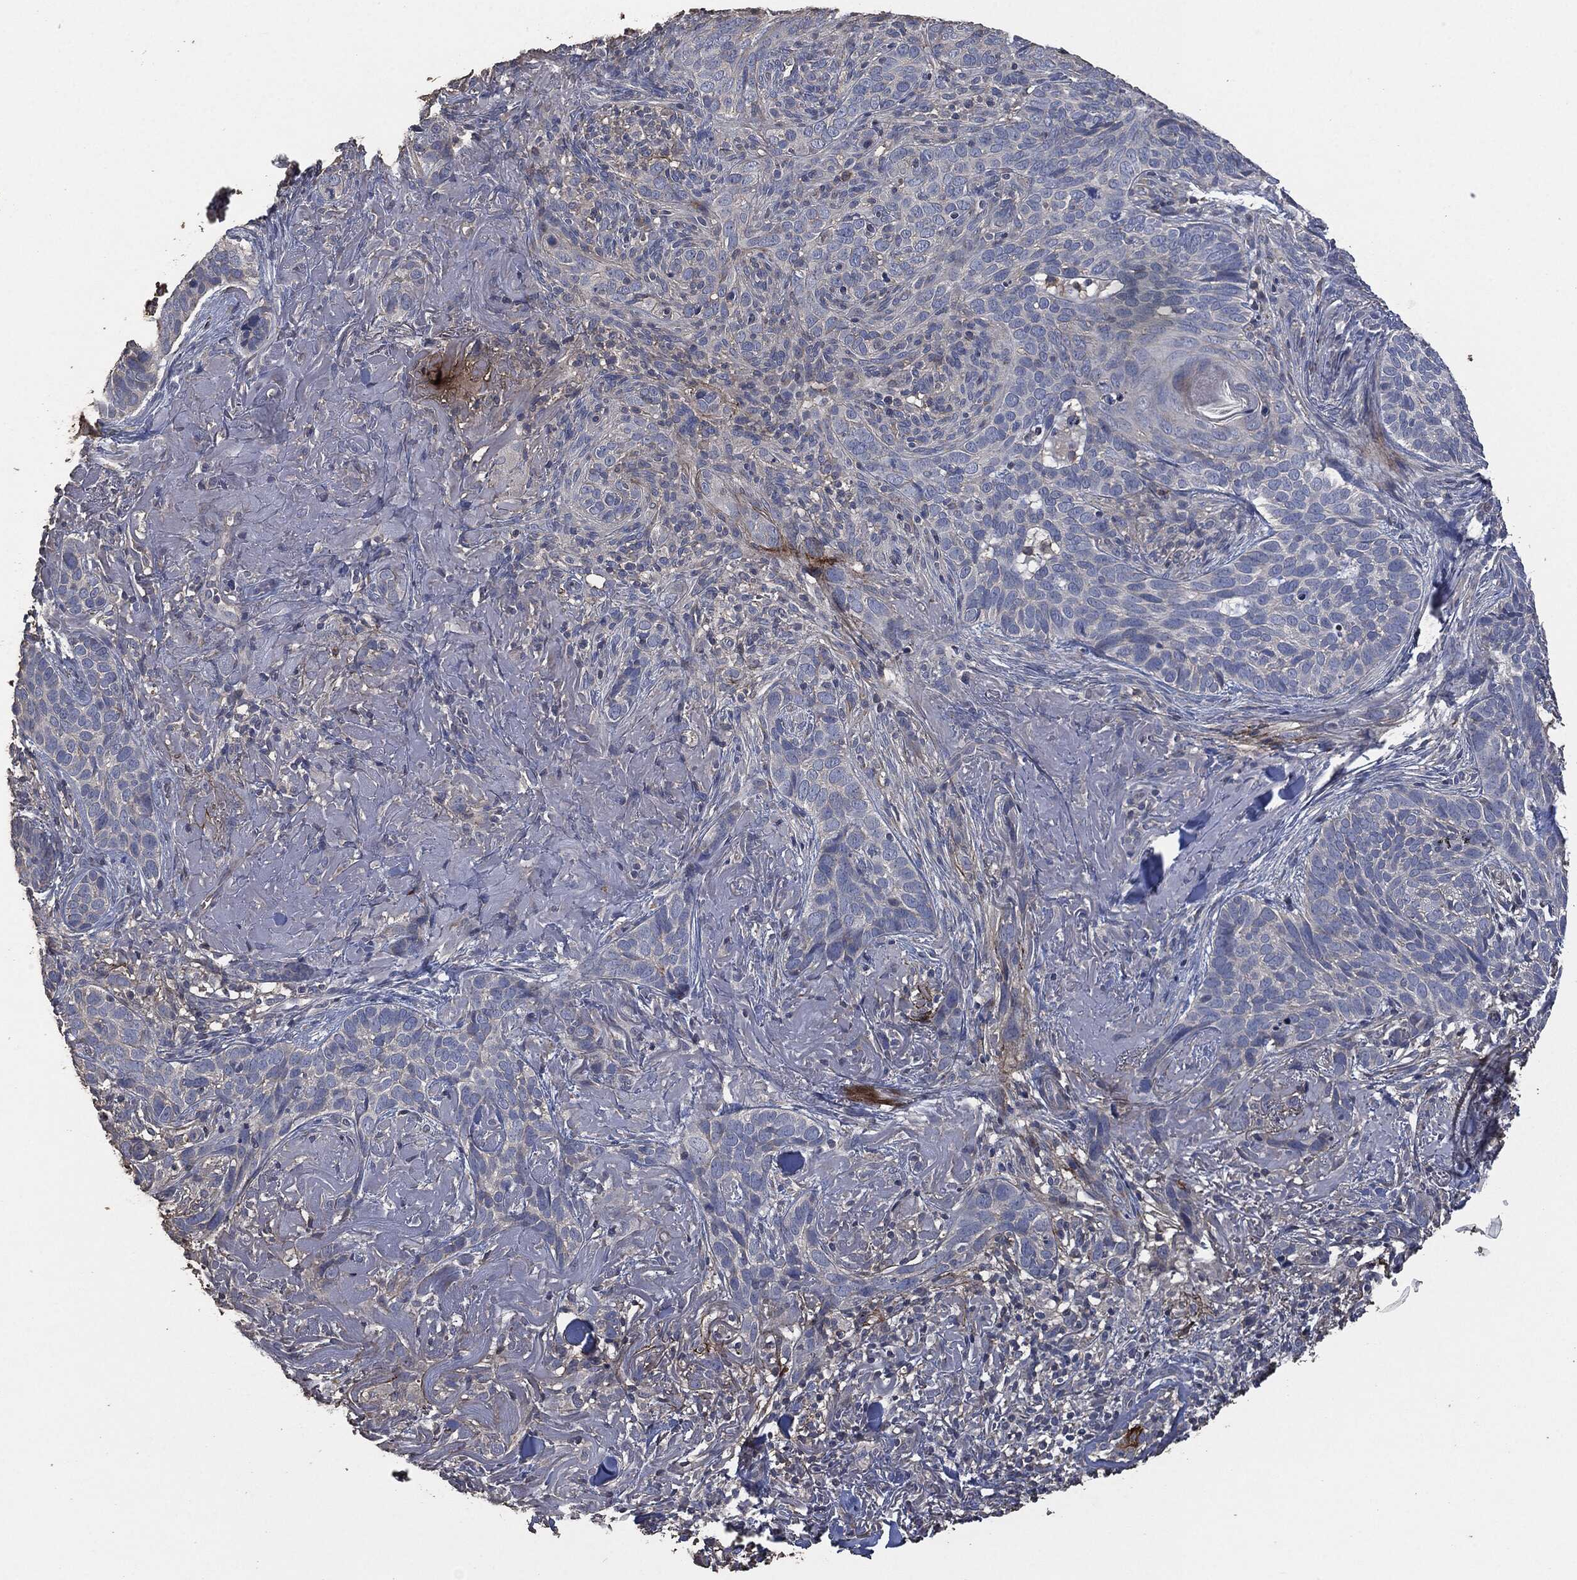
{"staining": {"intensity": "negative", "quantity": "none", "location": "none"}, "tissue": "skin cancer", "cell_type": "Tumor cells", "image_type": "cancer", "snomed": [{"axis": "morphology", "description": "Basal cell carcinoma"}, {"axis": "topography", "description": "Skin"}], "caption": "Protein analysis of skin cancer displays no significant staining in tumor cells.", "gene": "MSLN", "patient": {"sex": "male", "age": 91}}